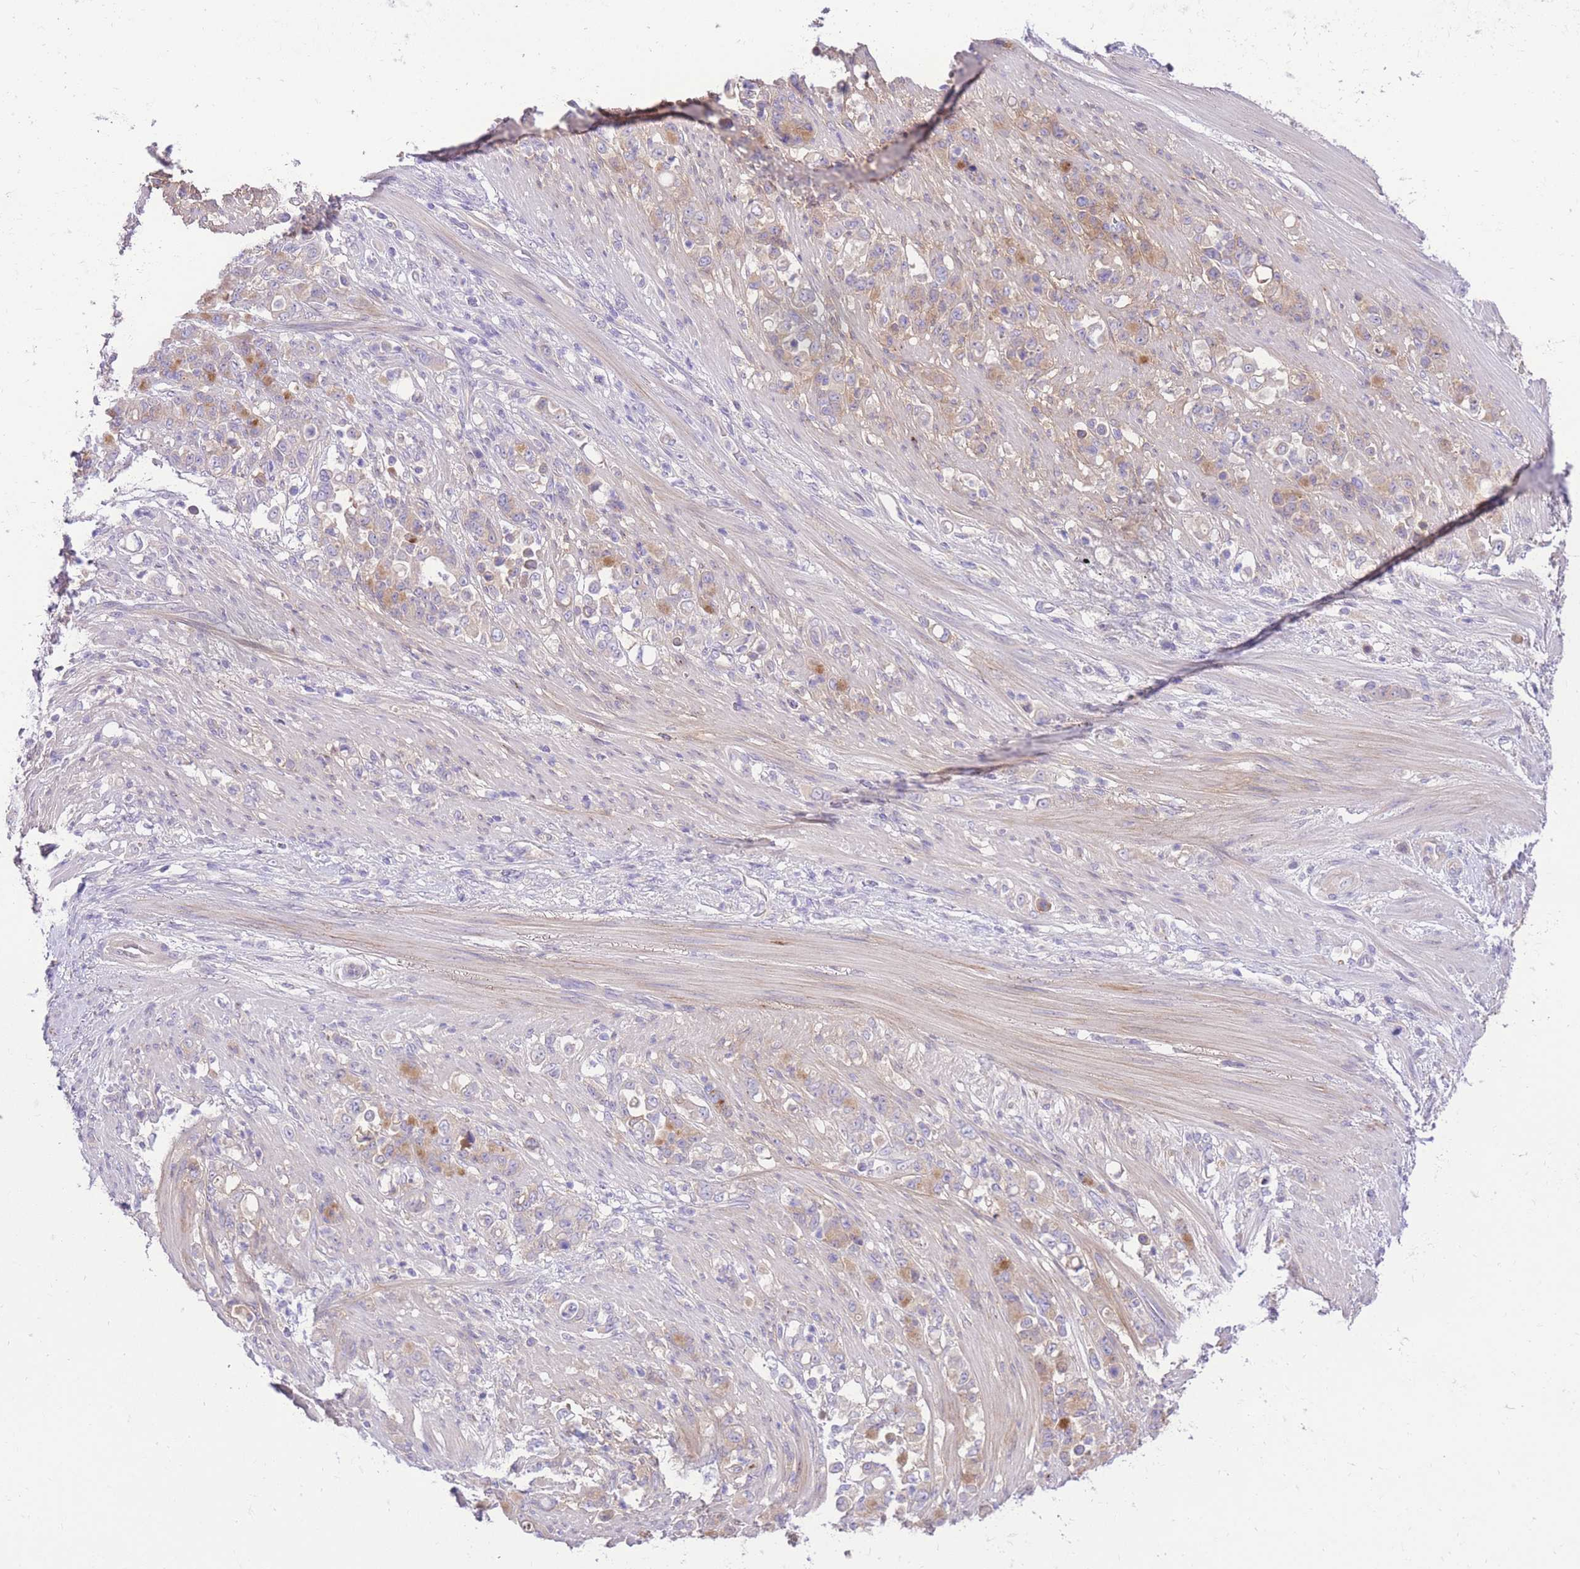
{"staining": {"intensity": "moderate", "quantity": "25%-75%", "location": "cytoplasmic/membranous"}, "tissue": "stomach cancer", "cell_type": "Tumor cells", "image_type": "cancer", "snomed": [{"axis": "morphology", "description": "Normal tissue, NOS"}, {"axis": "morphology", "description": "Adenocarcinoma, NOS"}, {"axis": "topography", "description": "Stomach"}], "caption": "Immunohistochemistry (IHC) micrograph of stomach cancer stained for a protein (brown), which exhibits medium levels of moderate cytoplasmic/membranous positivity in about 25%-75% of tumor cells.", "gene": "LIPH", "patient": {"sex": "female", "age": 79}}